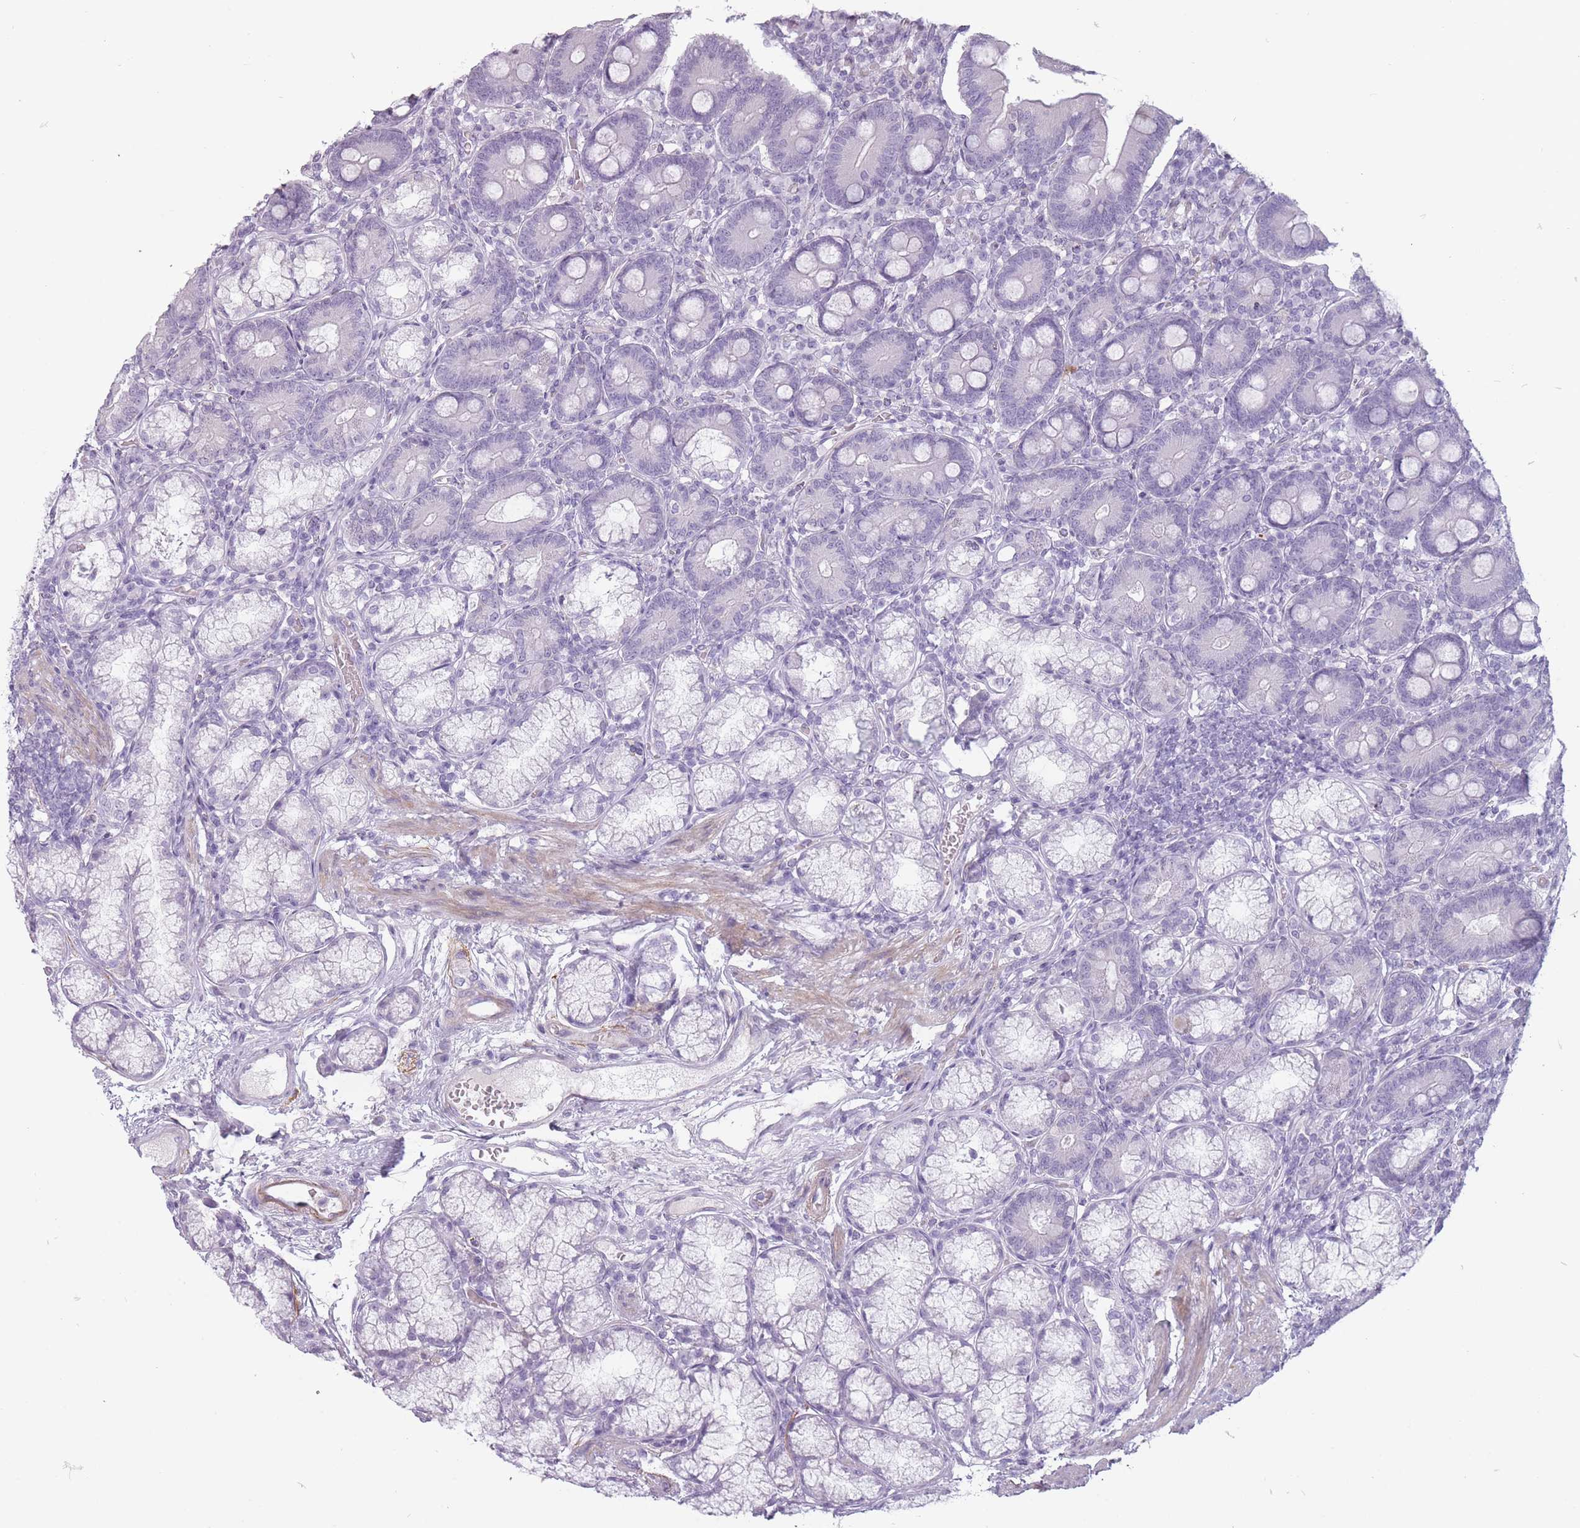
{"staining": {"intensity": "negative", "quantity": "none", "location": "none"}, "tissue": "duodenum", "cell_type": "Glandular cells", "image_type": "normal", "snomed": [{"axis": "morphology", "description": "Normal tissue, NOS"}, {"axis": "topography", "description": "Duodenum"}], "caption": "The micrograph exhibits no significant positivity in glandular cells of duodenum. The staining is performed using DAB brown chromogen with nuclei counter-stained in using hematoxylin.", "gene": "RFX4", "patient": {"sex": "female", "age": 67}}